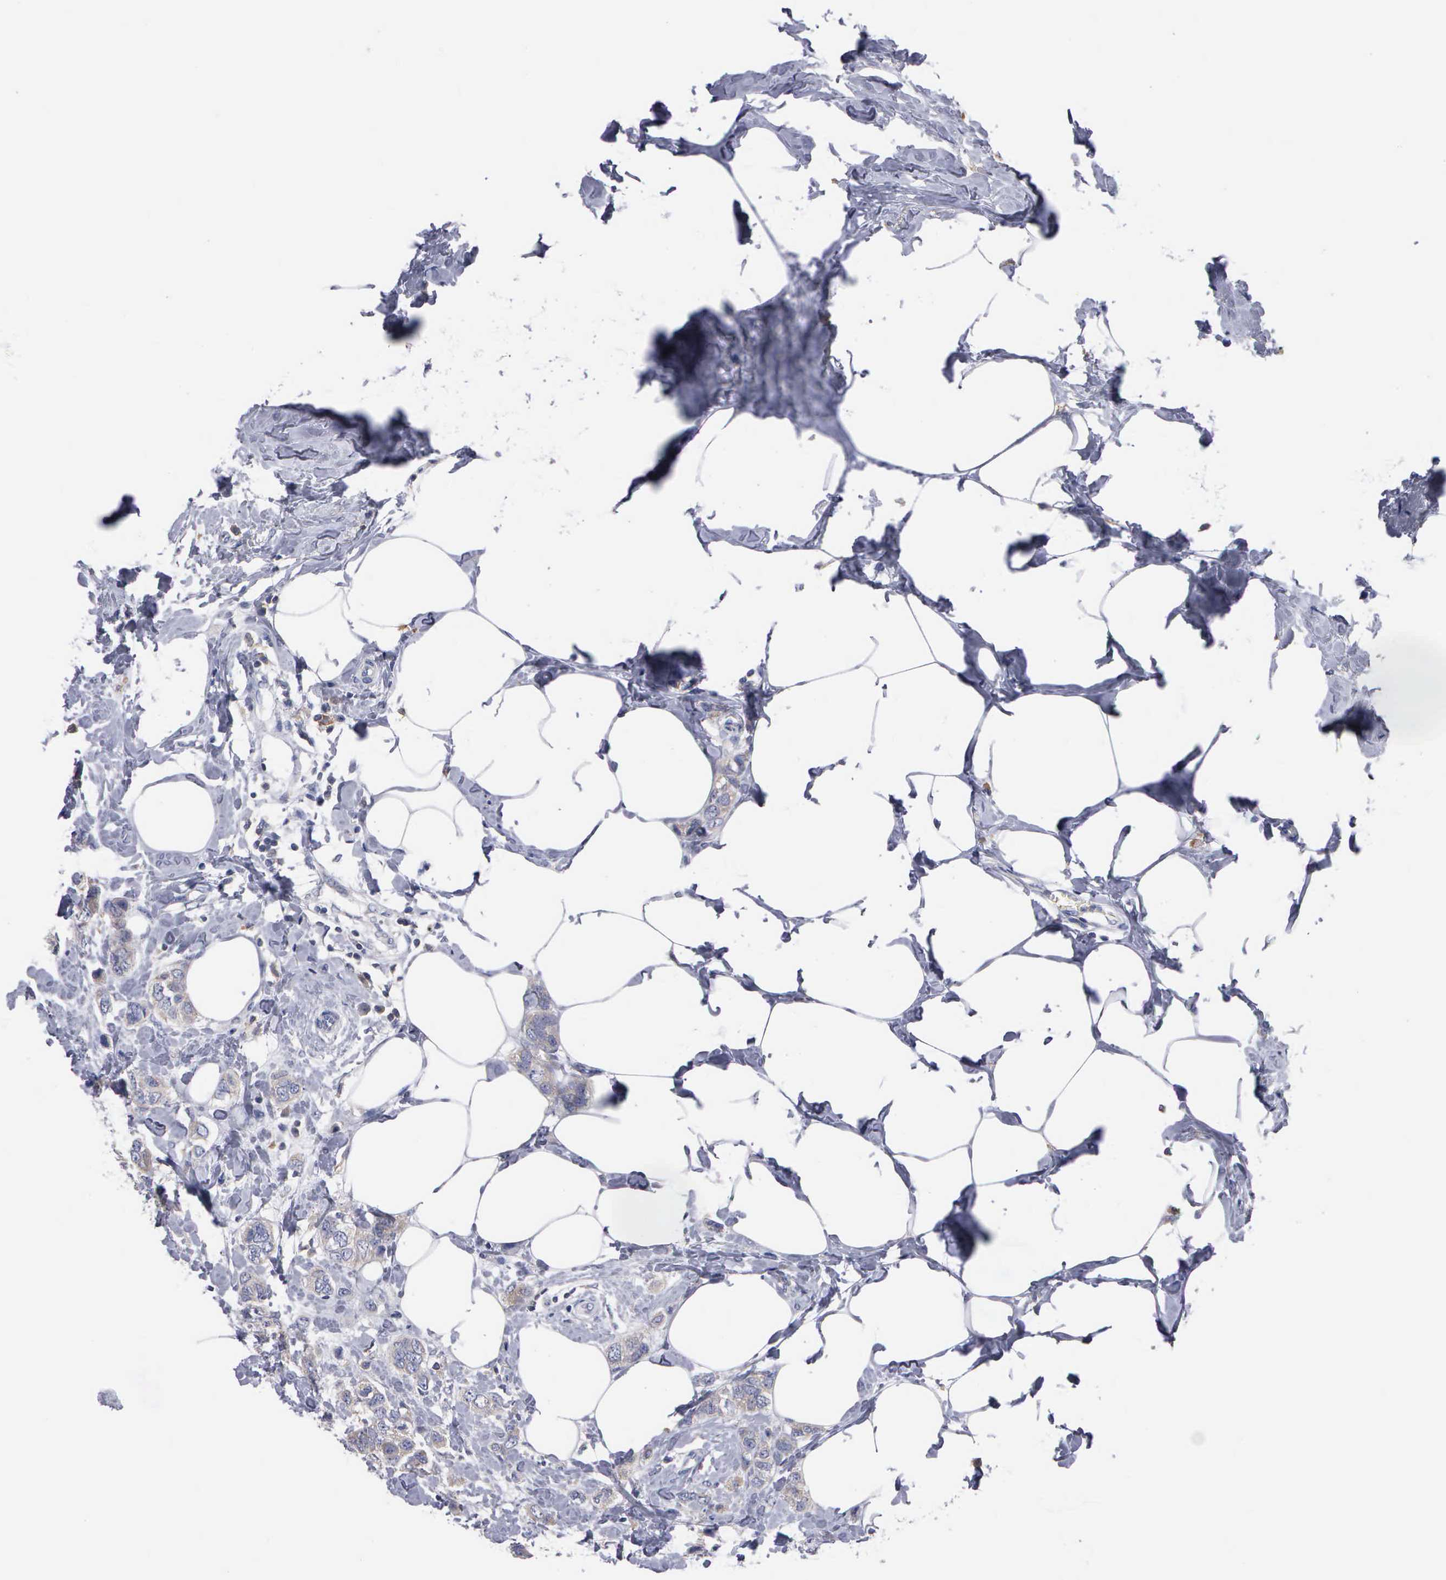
{"staining": {"intensity": "weak", "quantity": ">75%", "location": "cytoplasmic/membranous"}, "tissue": "breast cancer", "cell_type": "Tumor cells", "image_type": "cancer", "snomed": [{"axis": "morphology", "description": "Normal tissue, NOS"}, {"axis": "morphology", "description": "Duct carcinoma"}, {"axis": "topography", "description": "Breast"}], "caption": "Tumor cells show low levels of weak cytoplasmic/membranous positivity in approximately >75% of cells in human intraductal carcinoma (breast). The staining was performed using DAB (3,3'-diaminobenzidine), with brown indicating positive protein expression. Nuclei are stained blue with hematoxylin.", "gene": "PTGS2", "patient": {"sex": "female", "age": 50}}